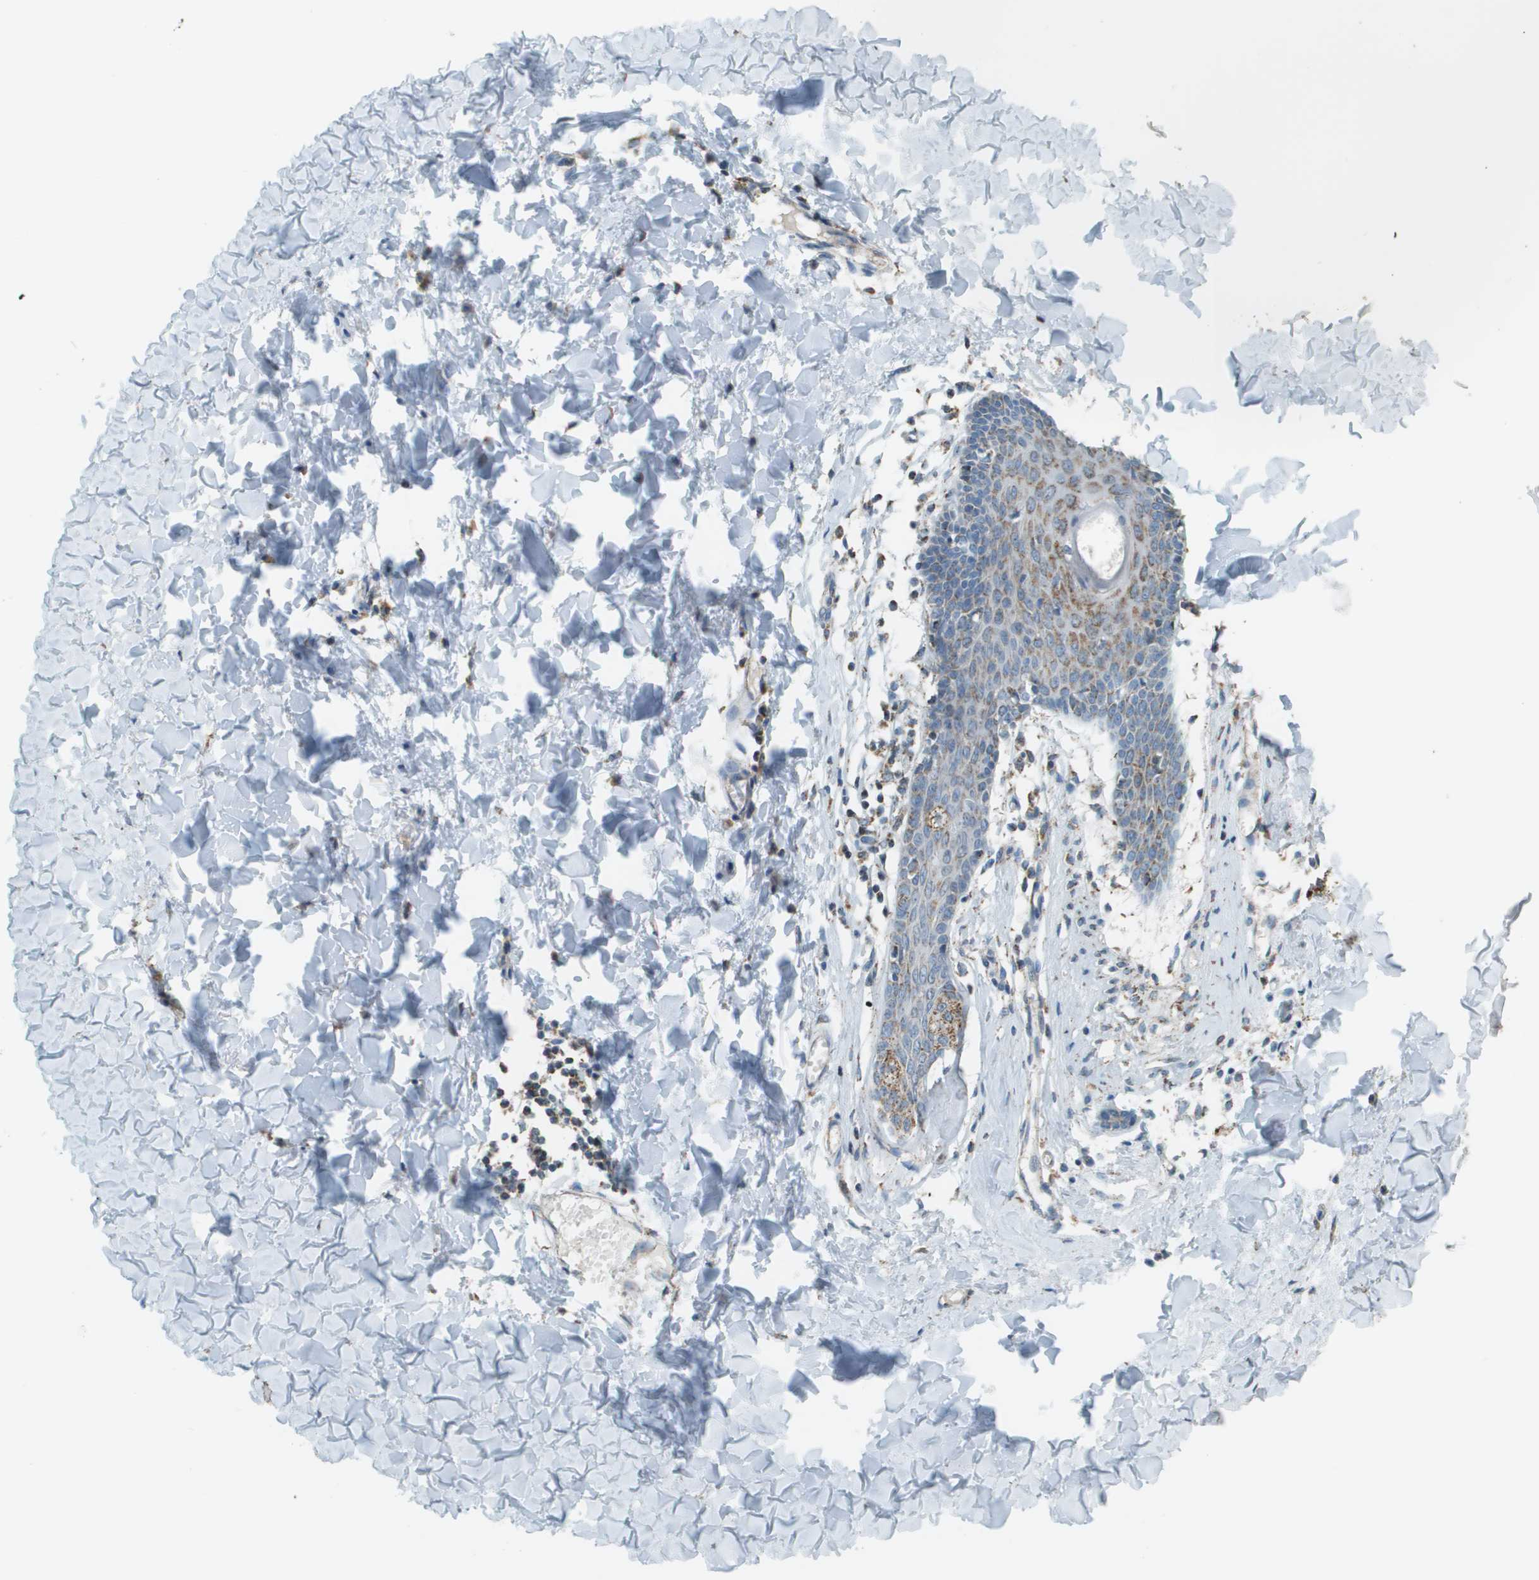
{"staining": {"intensity": "weak", "quantity": ">75%", "location": "cytoplasmic/membranous"}, "tissue": "skin", "cell_type": "Fibroblasts", "image_type": "normal", "snomed": [{"axis": "morphology", "description": "Normal tissue, NOS"}, {"axis": "topography", "description": "Skin"}], "caption": "Weak cytoplasmic/membranous protein expression is present in about >75% of fibroblasts in skin. (Stains: DAB (3,3'-diaminobenzidine) in brown, nuclei in blue, Microscopy: brightfield microscopy at high magnification).", "gene": "FH", "patient": {"sex": "female", "age": 17}}